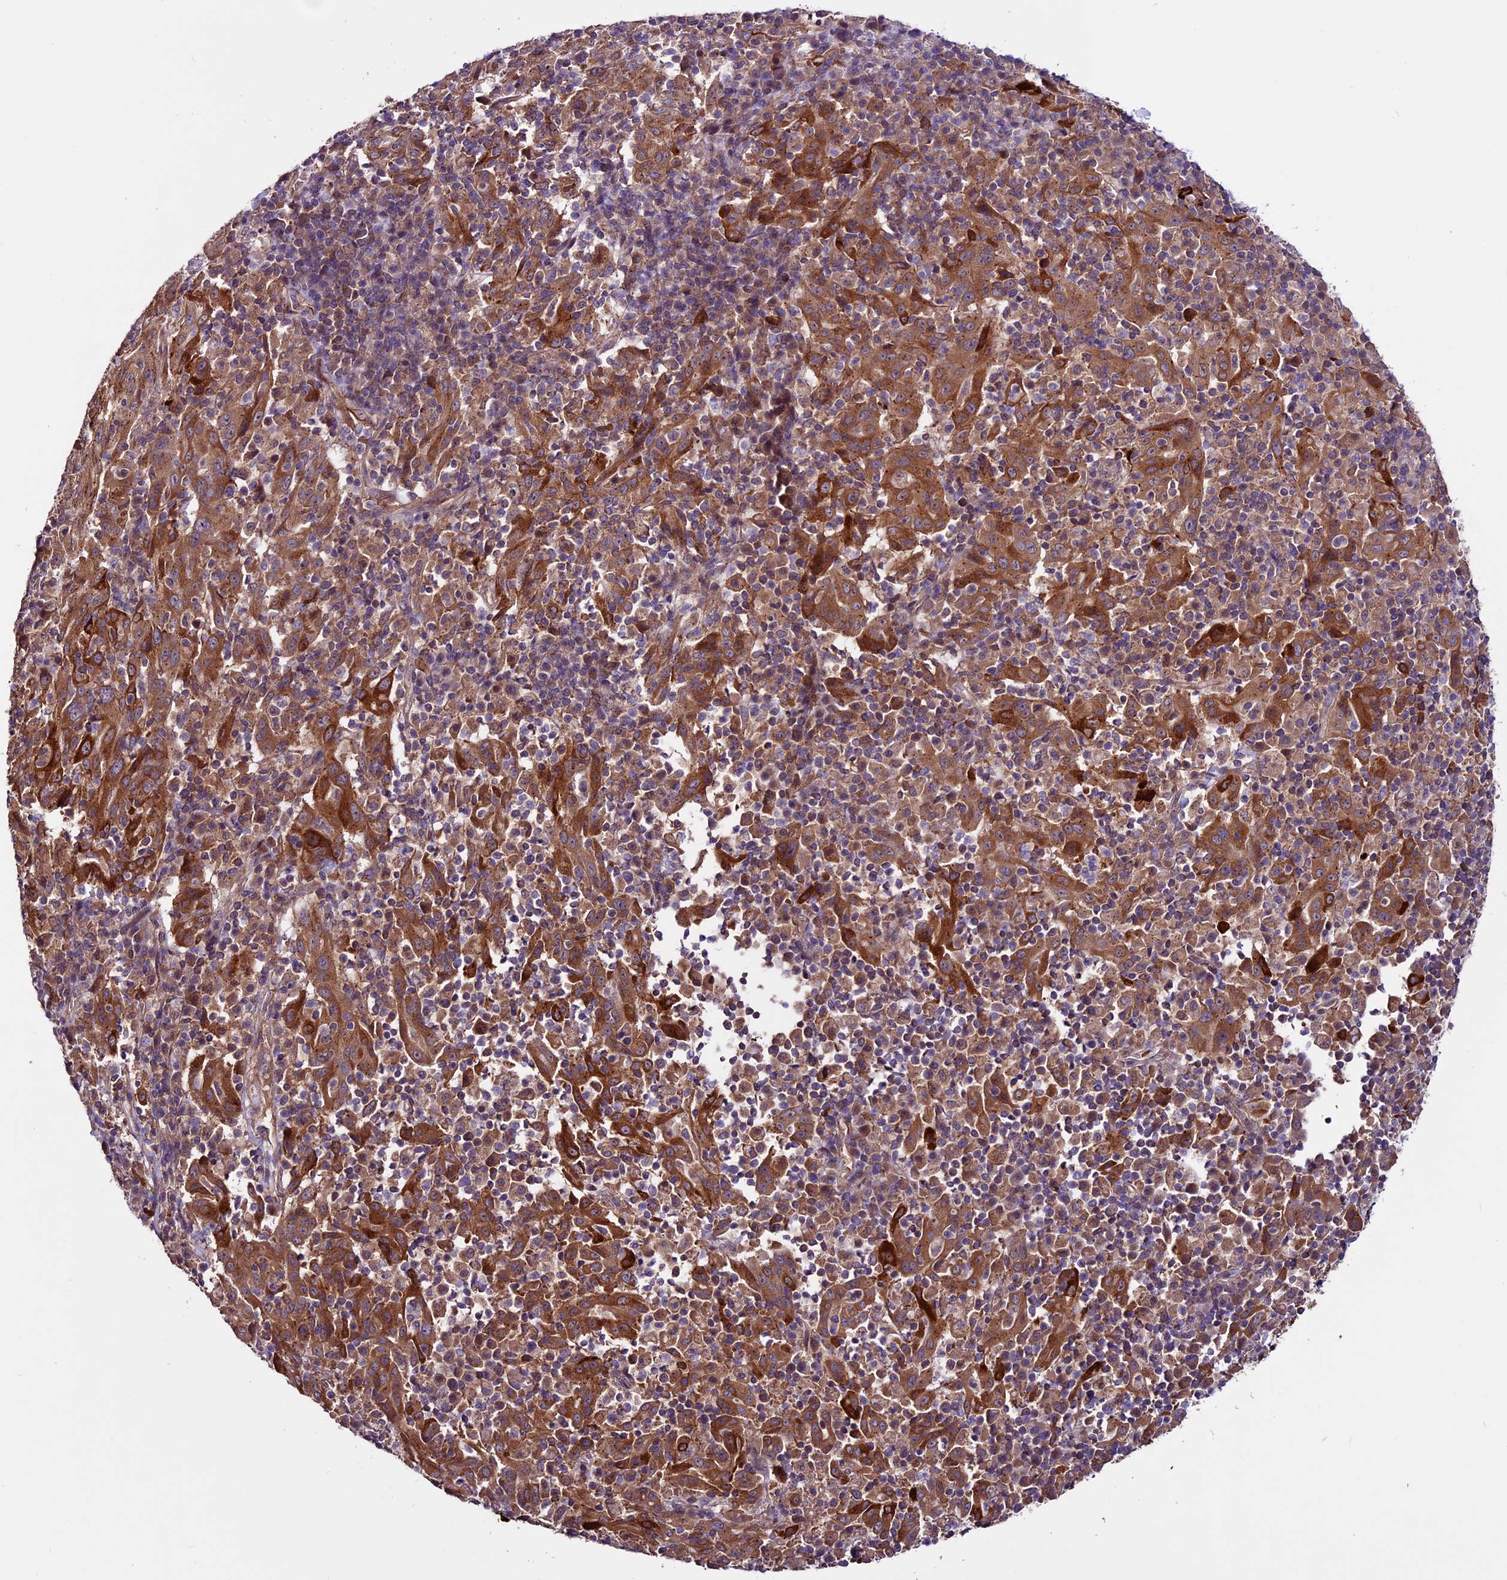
{"staining": {"intensity": "strong", "quantity": ">75%", "location": "cytoplasmic/membranous"}, "tissue": "pancreatic cancer", "cell_type": "Tumor cells", "image_type": "cancer", "snomed": [{"axis": "morphology", "description": "Adenocarcinoma, NOS"}, {"axis": "topography", "description": "Pancreas"}], "caption": "Adenocarcinoma (pancreatic) stained with immunohistochemistry exhibits strong cytoplasmic/membranous staining in about >75% of tumor cells.", "gene": "RINL", "patient": {"sex": "male", "age": 63}}